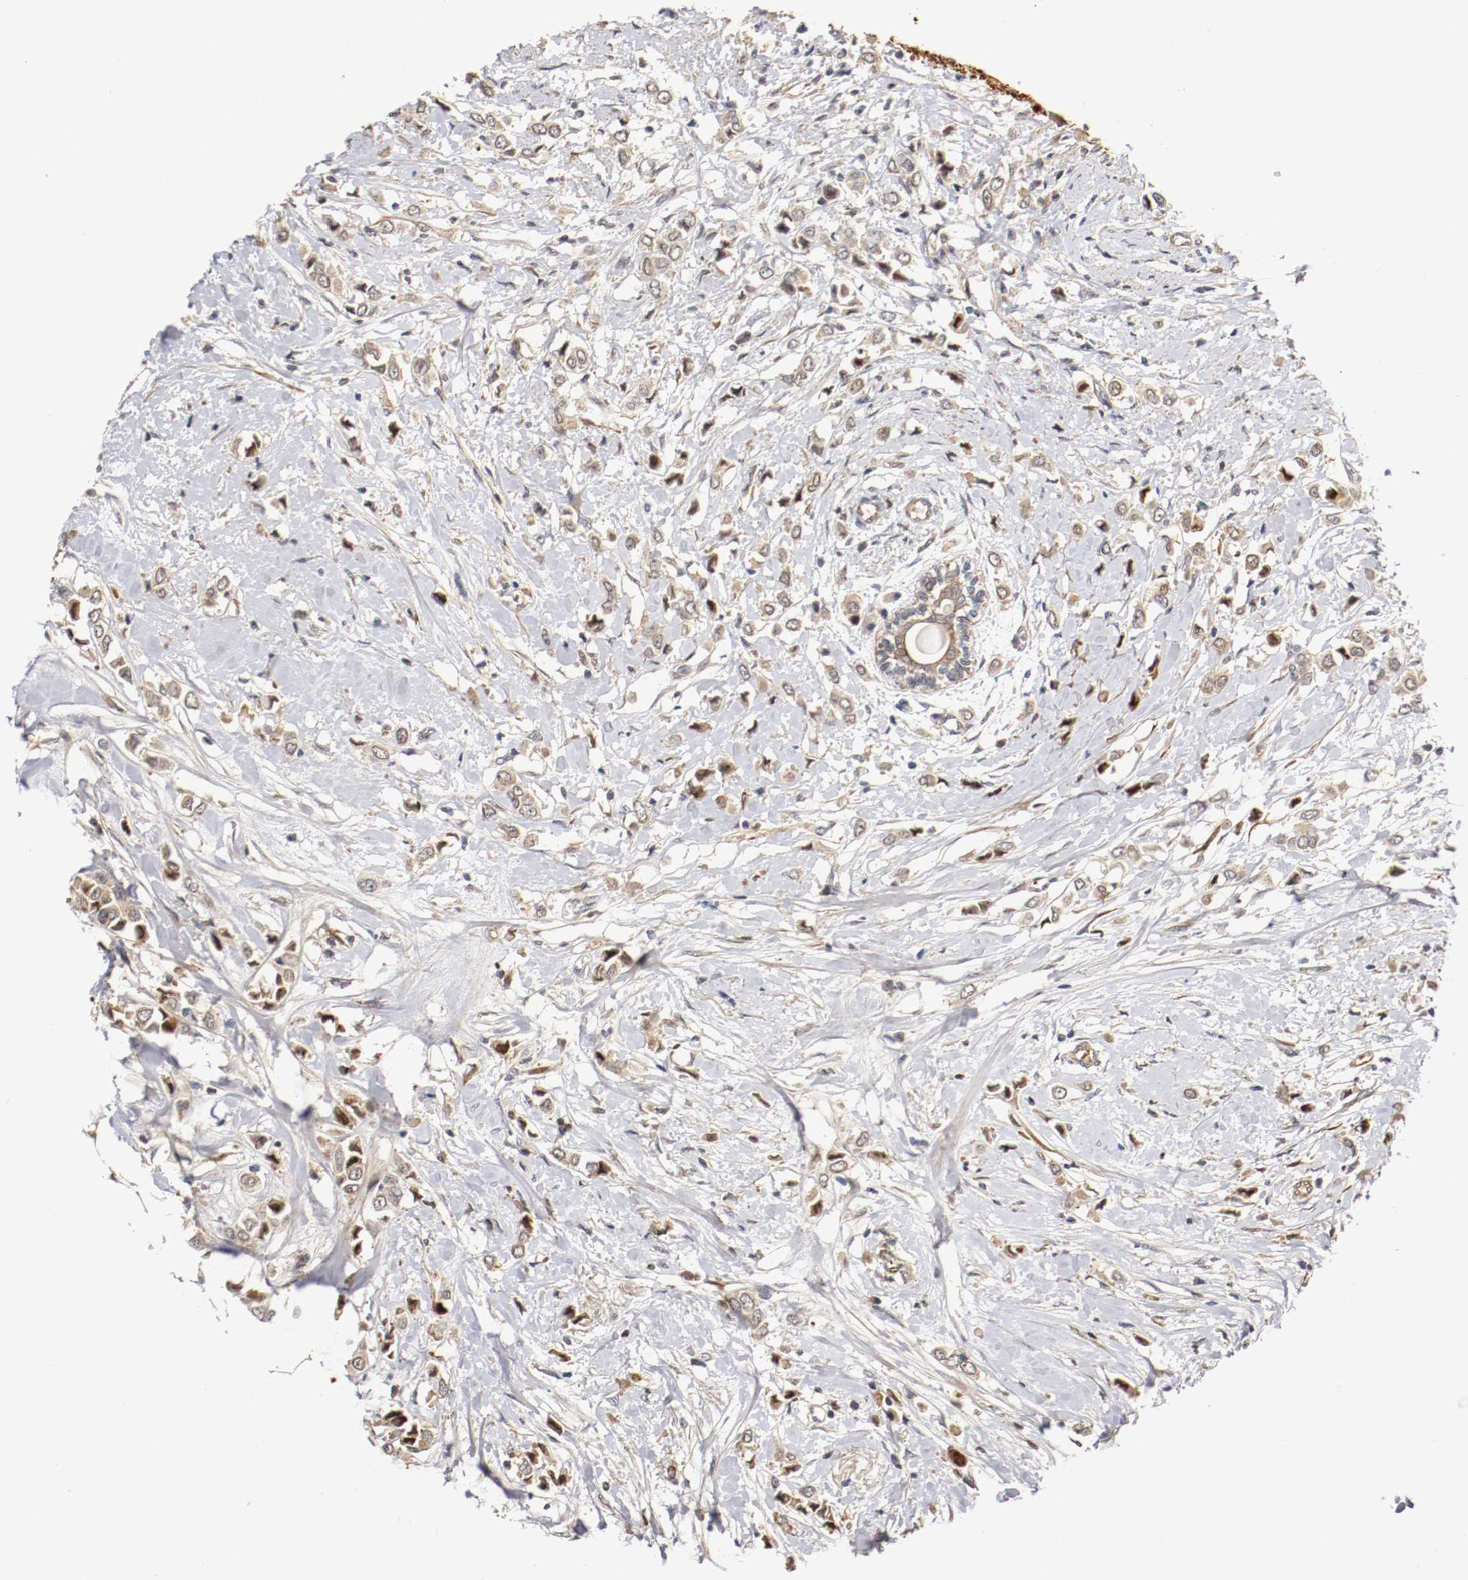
{"staining": {"intensity": "moderate", "quantity": "25%-75%", "location": "cytoplasmic/membranous,nuclear"}, "tissue": "breast cancer", "cell_type": "Tumor cells", "image_type": "cancer", "snomed": [{"axis": "morphology", "description": "Lobular carcinoma"}, {"axis": "topography", "description": "Breast"}], "caption": "Protein staining reveals moderate cytoplasmic/membranous and nuclear positivity in approximately 25%-75% of tumor cells in lobular carcinoma (breast).", "gene": "TNFRSF1B", "patient": {"sex": "female", "age": 51}}